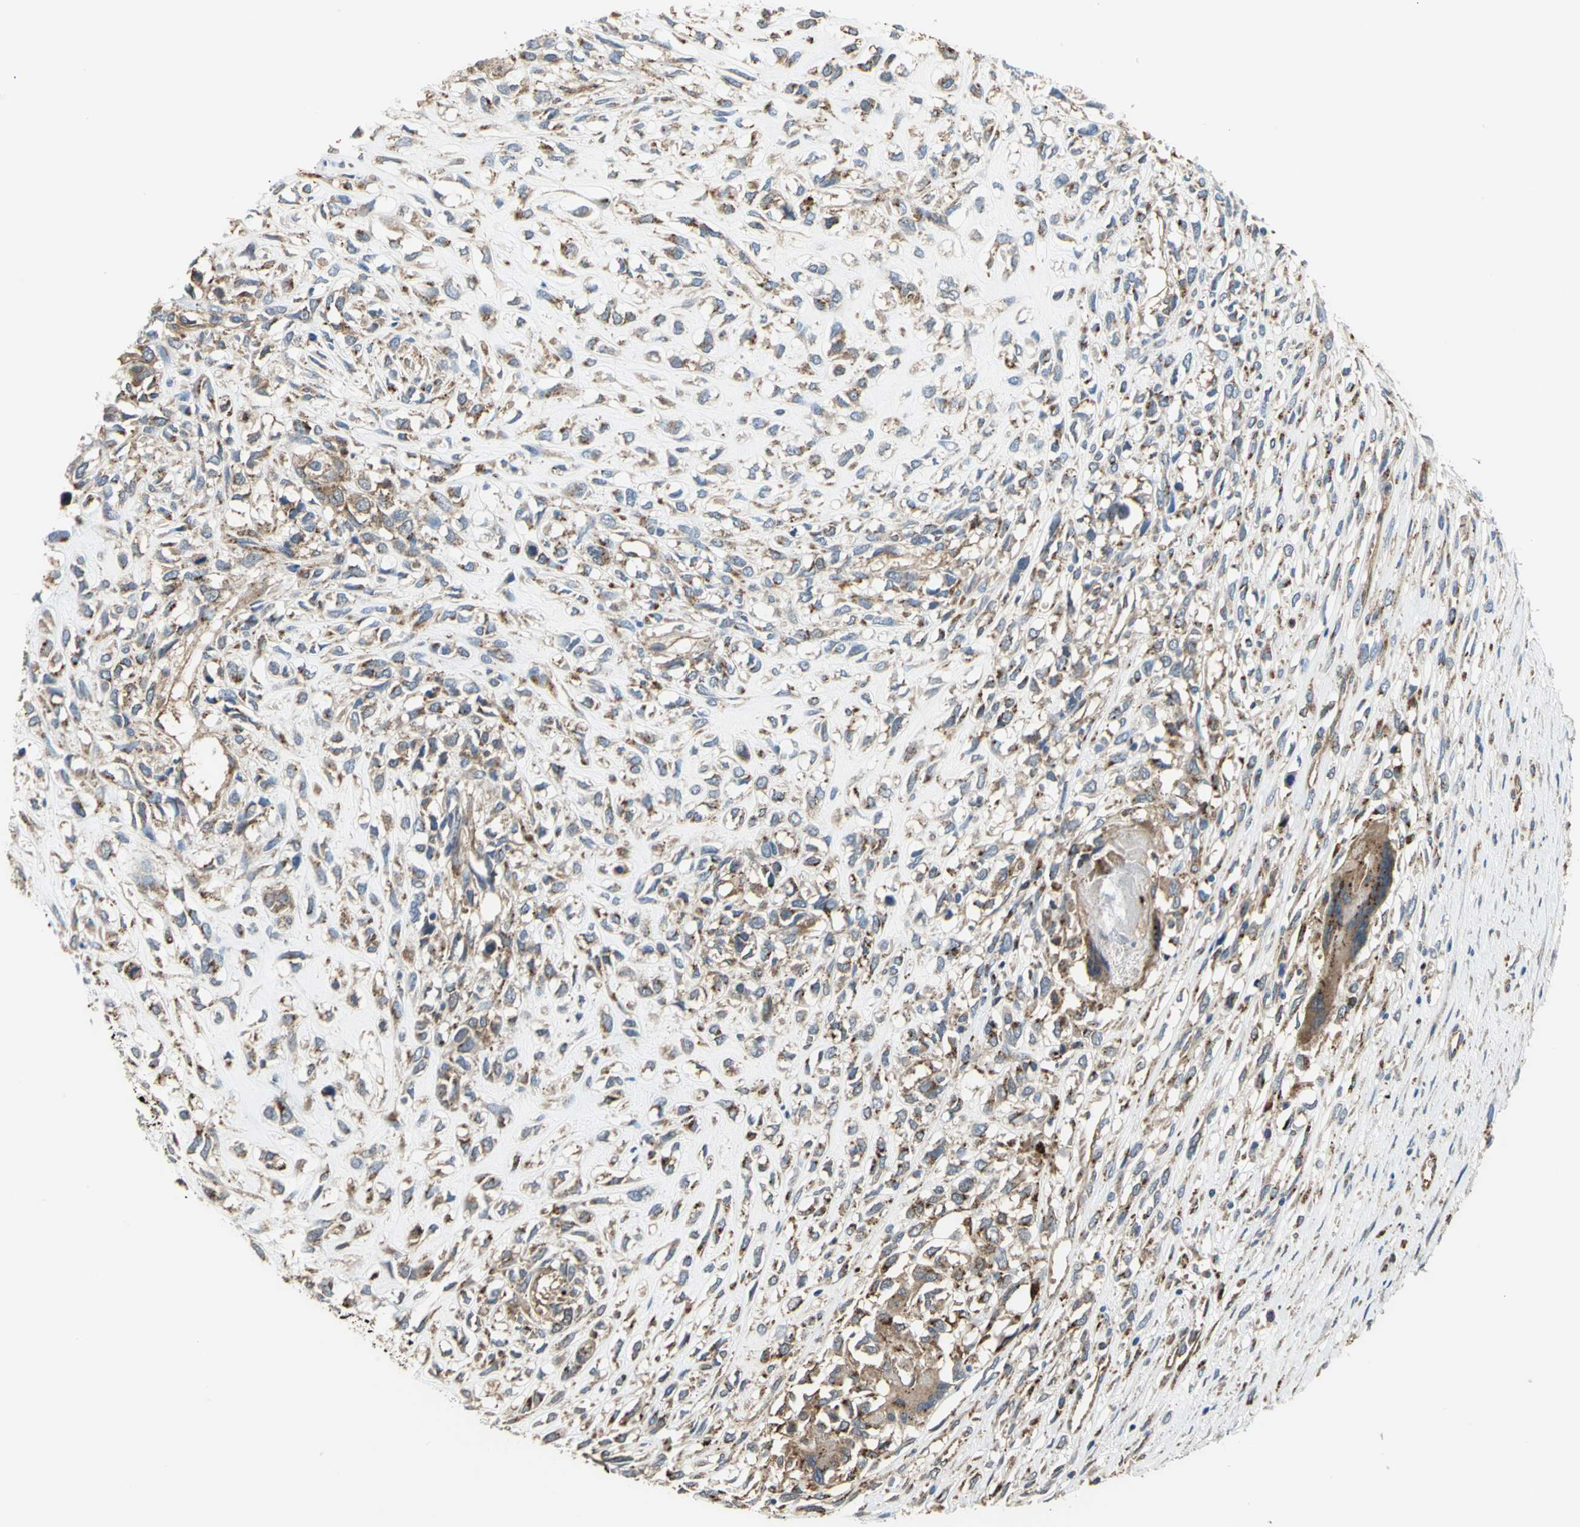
{"staining": {"intensity": "moderate", "quantity": ">75%", "location": "cytoplasmic/membranous"}, "tissue": "head and neck cancer", "cell_type": "Tumor cells", "image_type": "cancer", "snomed": [{"axis": "morphology", "description": "Necrosis, NOS"}, {"axis": "morphology", "description": "Neoplasm, malignant, NOS"}, {"axis": "topography", "description": "Salivary gland"}, {"axis": "topography", "description": "Head-Neck"}], "caption": "Moderate cytoplasmic/membranous staining is identified in about >75% of tumor cells in neoplasm (malignant) (head and neck). The staining was performed using DAB (3,3'-diaminobenzidine) to visualize the protein expression in brown, while the nuclei were stained in blue with hematoxylin (Magnification: 20x).", "gene": "DIAPH2", "patient": {"sex": "male", "age": 43}}